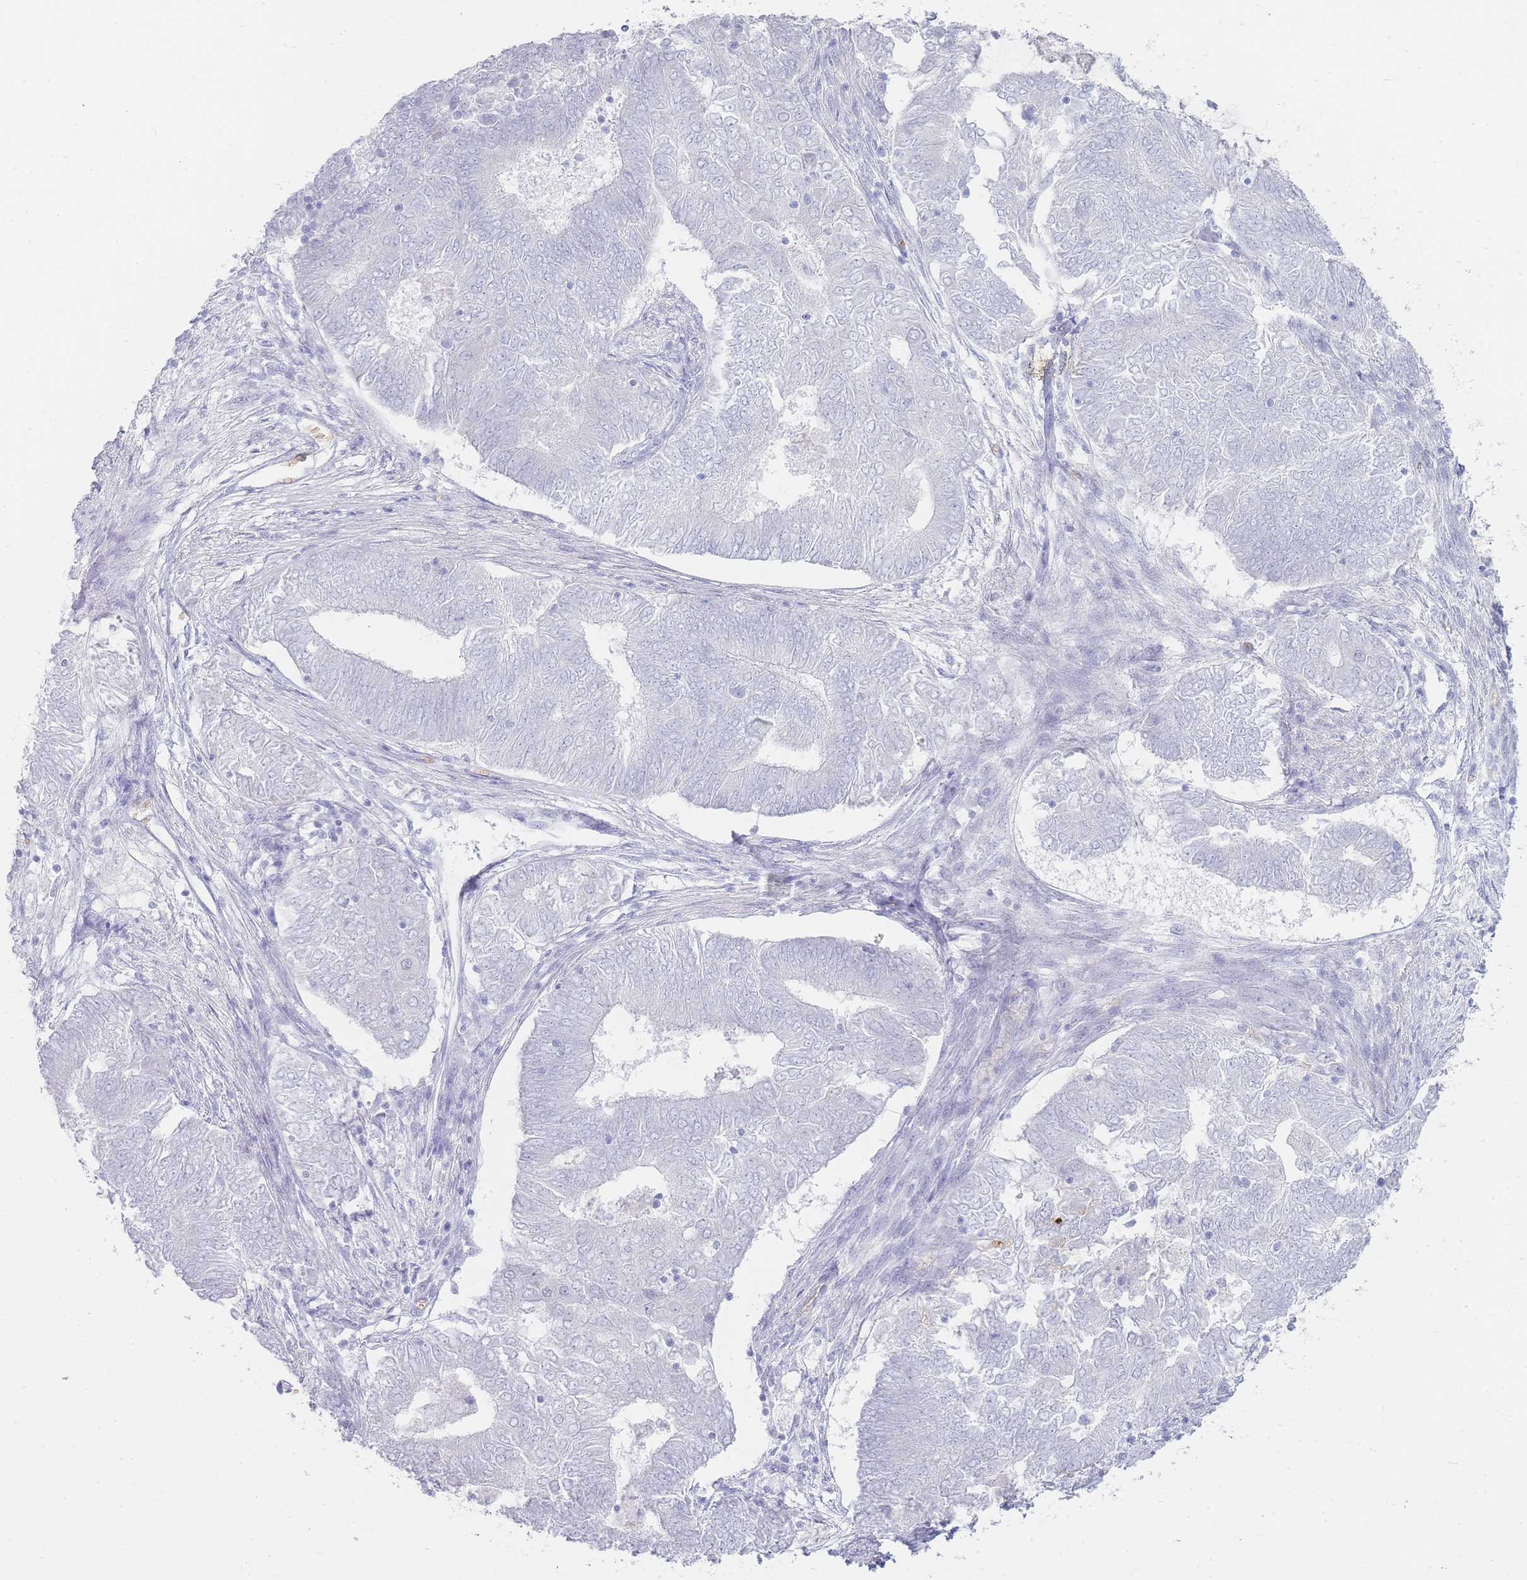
{"staining": {"intensity": "negative", "quantity": "none", "location": "none"}, "tissue": "endometrial cancer", "cell_type": "Tumor cells", "image_type": "cancer", "snomed": [{"axis": "morphology", "description": "Adenocarcinoma, NOS"}, {"axis": "topography", "description": "Endometrium"}], "caption": "This is an IHC photomicrograph of endometrial adenocarcinoma. There is no positivity in tumor cells.", "gene": "HBG2", "patient": {"sex": "female", "age": 62}}